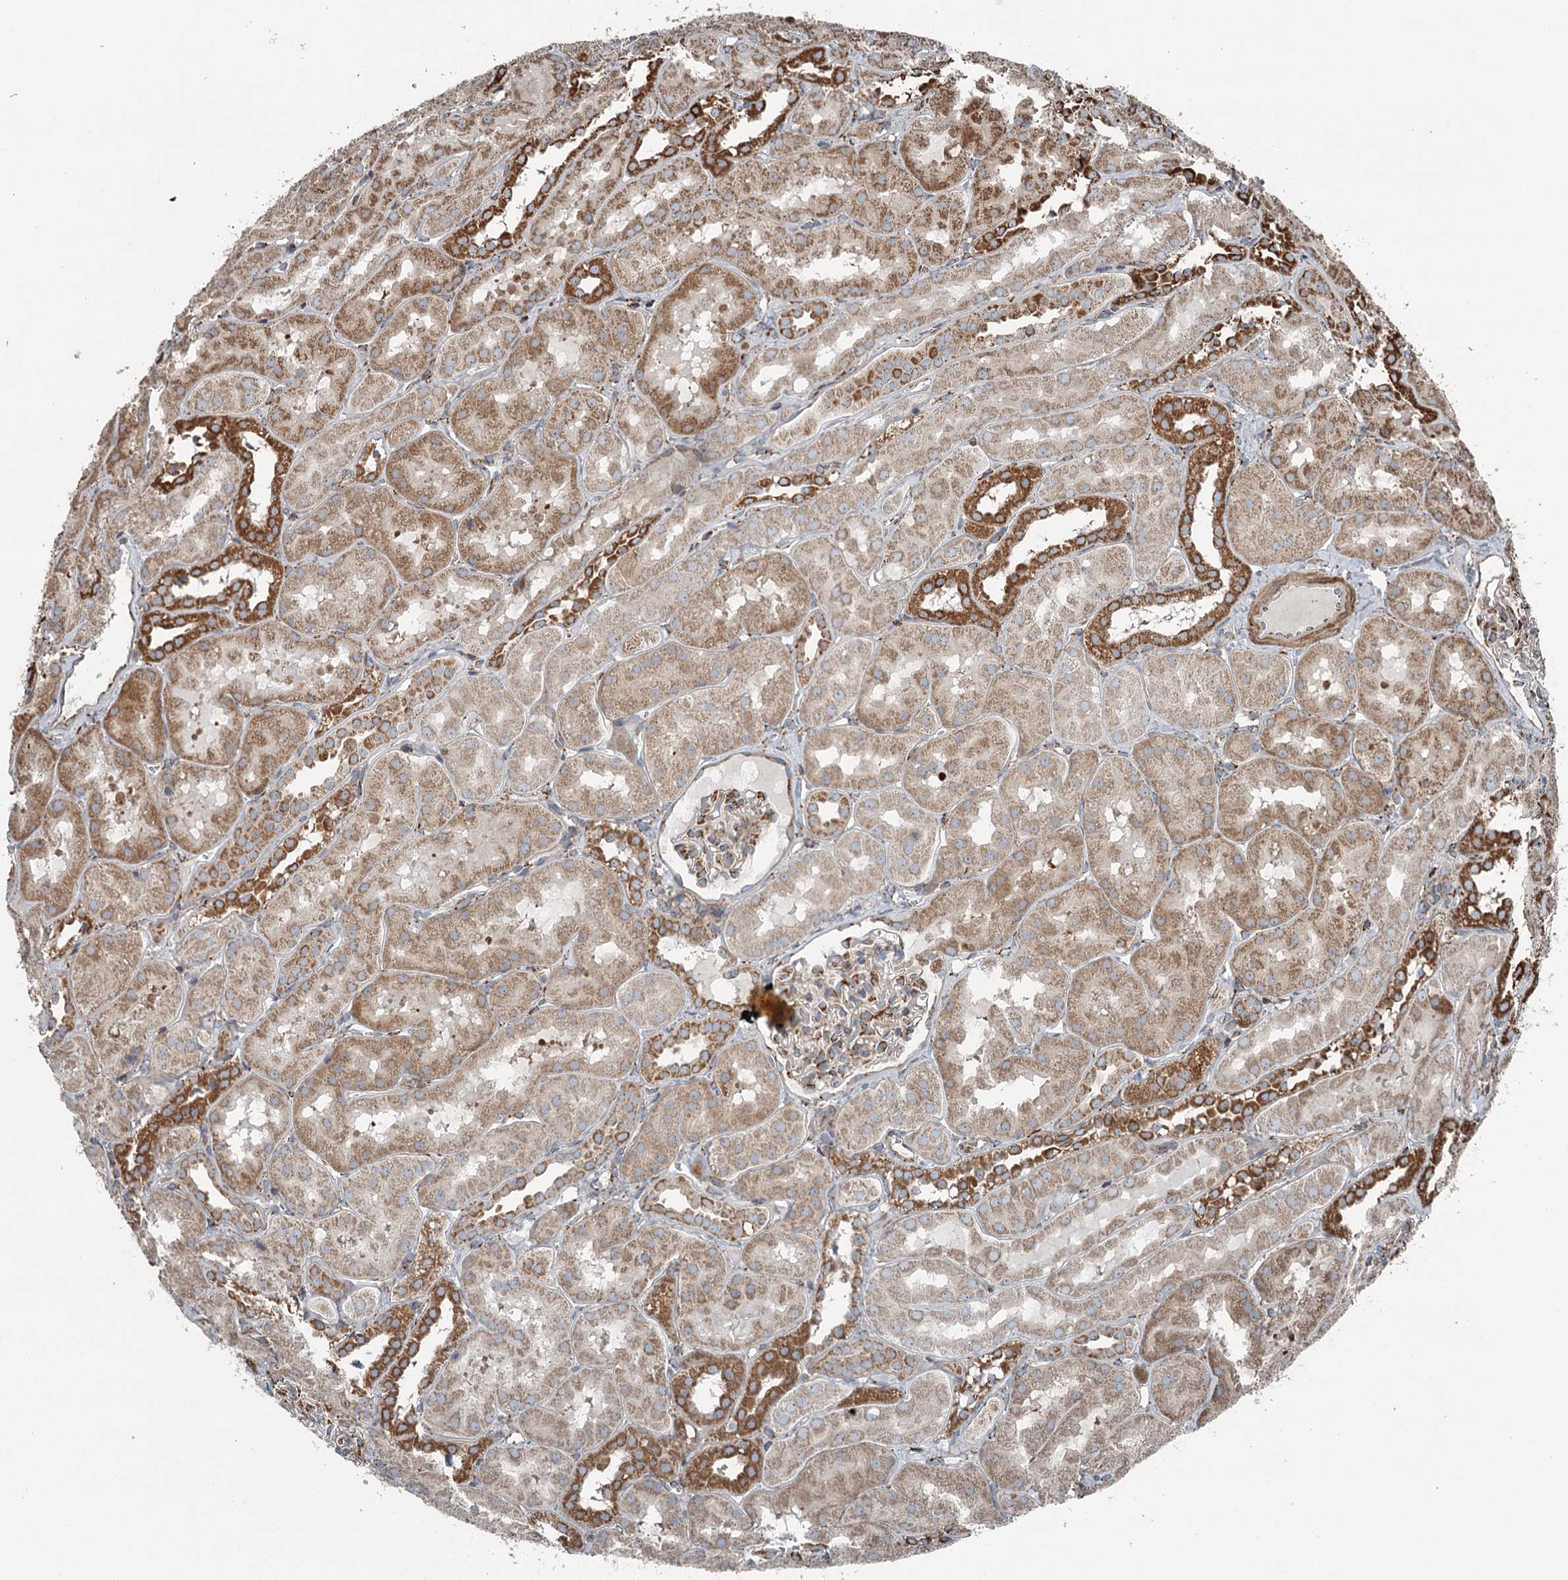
{"staining": {"intensity": "strong", "quantity": "<25%", "location": "cytoplasmic/membranous"}, "tissue": "kidney", "cell_type": "Cells in glomeruli", "image_type": "normal", "snomed": [{"axis": "morphology", "description": "Normal tissue, NOS"}, {"axis": "topography", "description": "Kidney"}, {"axis": "topography", "description": "Urinary bladder"}], "caption": "Approximately <25% of cells in glomeruli in unremarkable human kidney demonstrate strong cytoplasmic/membranous protein staining as visualized by brown immunohistochemical staining.", "gene": "RASSF8", "patient": {"sex": "male", "age": 16}}